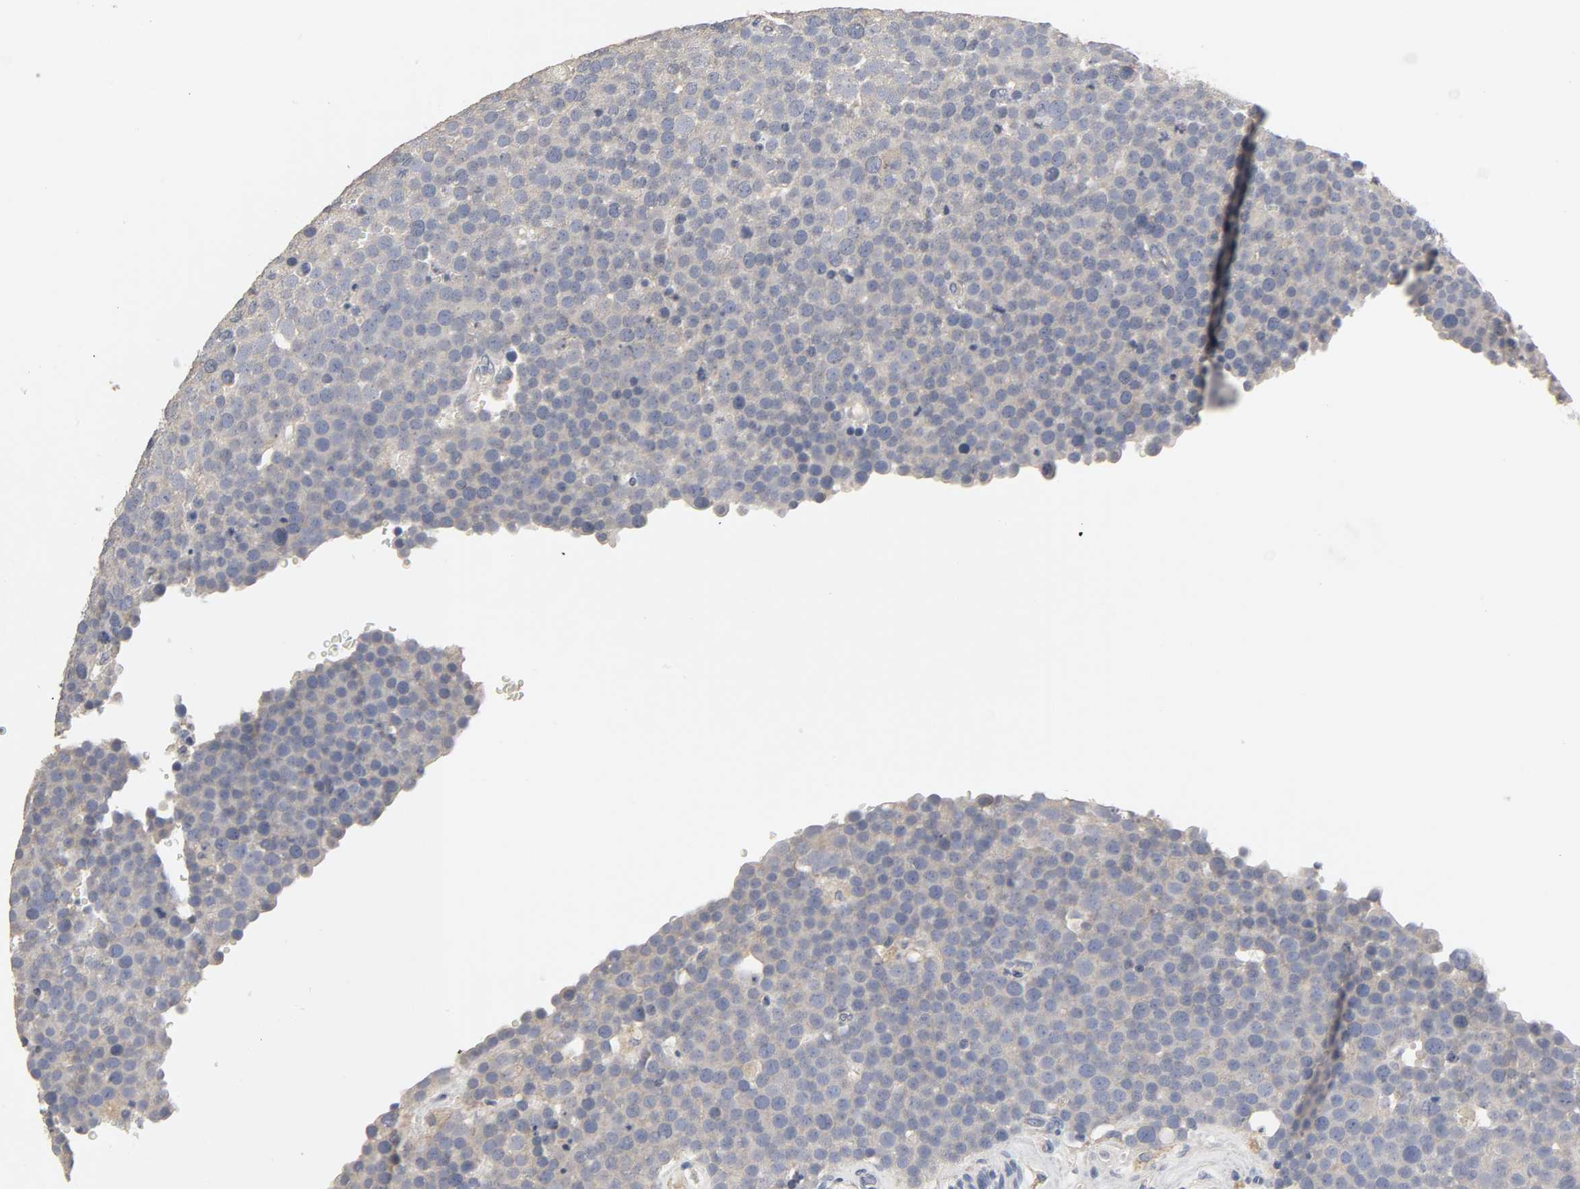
{"staining": {"intensity": "negative", "quantity": "none", "location": "none"}, "tissue": "testis cancer", "cell_type": "Tumor cells", "image_type": "cancer", "snomed": [{"axis": "morphology", "description": "Seminoma, NOS"}, {"axis": "topography", "description": "Testis"}], "caption": "IHC photomicrograph of neoplastic tissue: testis cancer stained with DAB (3,3'-diaminobenzidine) displays no significant protein positivity in tumor cells.", "gene": "SLC10A2", "patient": {"sex": "male", "age": 71}}